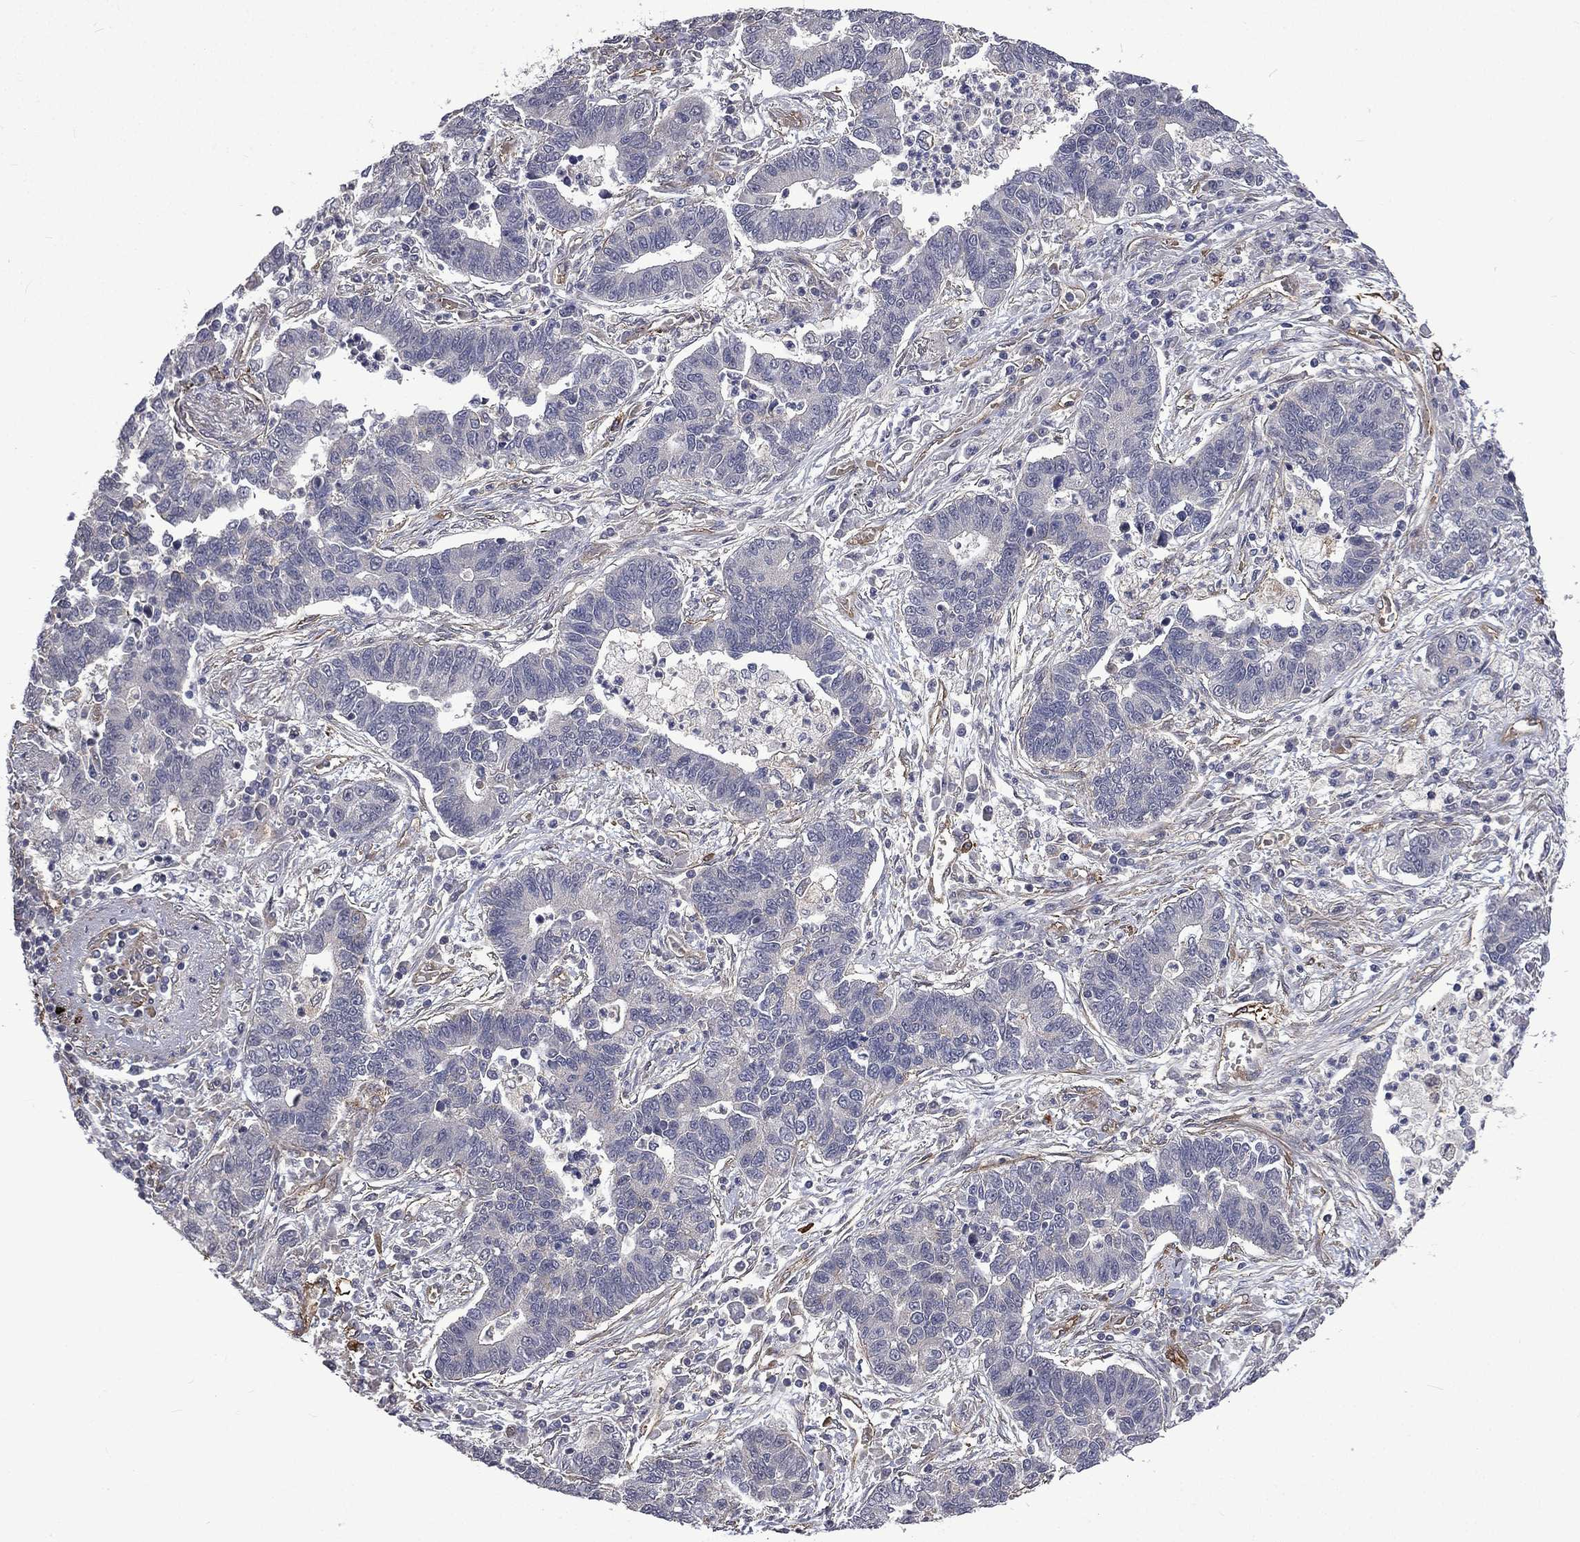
{"staining": {"intensity": "negative", "quantity": "none", "location": "none"}, "tissue": "lung cancer", "cell_type": "Tumor cells", "image_type": "cancer", "snomed": [{"axis": "morphology", "description": "Adenocarcinoma, NOS"}, {"axis": "topography", "description": "Lung"}], "caption": "Photomicrograph shows no significant protein staining in tumor cells of adenocarcinoma (lung).", "gene": "PPFIBP1", "patient": {"sex": "female", "age": 57}}